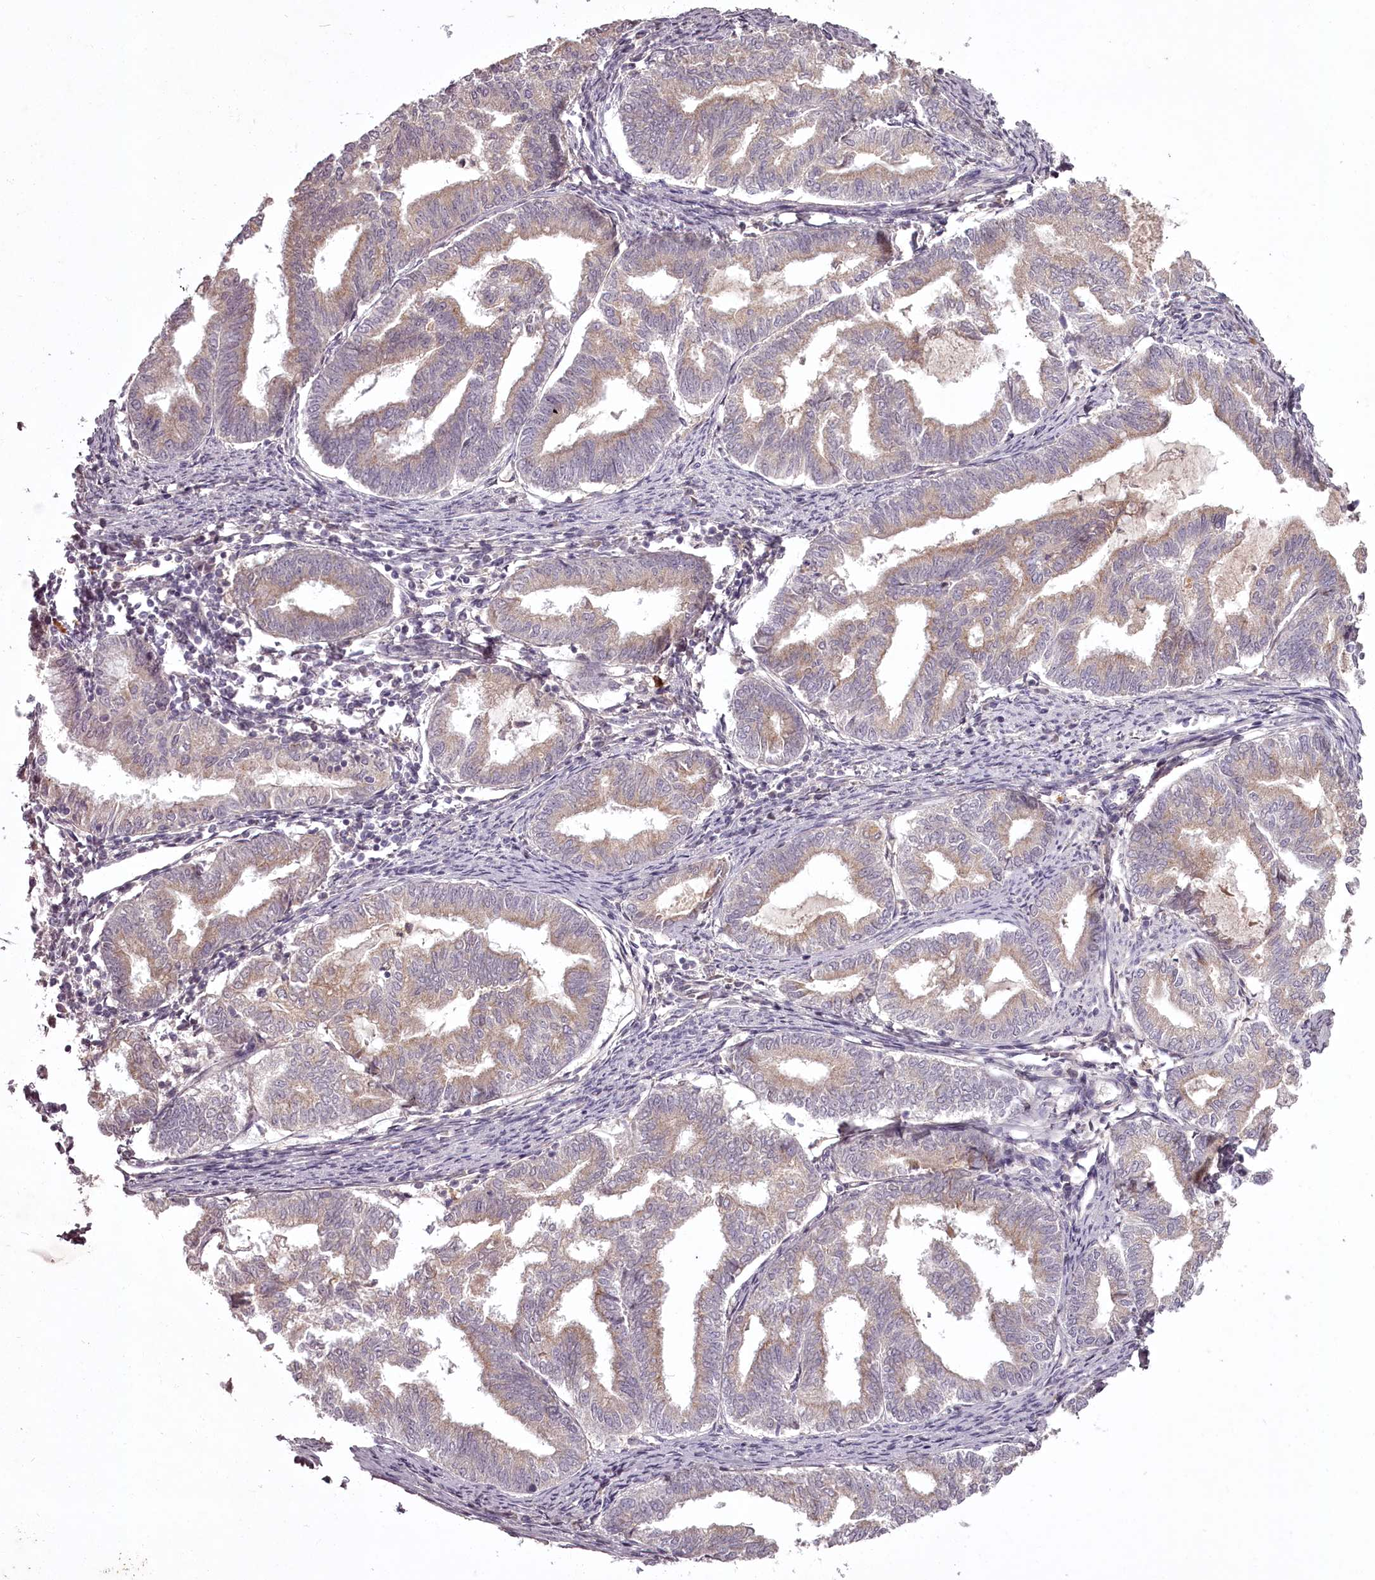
{"staining": {"intensity": "moderate", "quantity": "25%-75%", "location": "cytoplasmic/membranous"}, "tissue": "endometrial cancer", "cell_type": "Tumor cells", "image_type": "cancer", "snomed": [{"axis": "morphology", "description": "Adenocarcinoma, NOS"}, {"axis": "topography", "description": "Endometrium"}], "caption": "Immunohistochemistry photomicrograph of endometrial cancer (adenocarcinoma) stained for a protein (brown), which reveals medium levels of moderate cytoplasmic/membranous positivity in approximately 25%-75% of tumor cells.", "gene": "RBMXL2", "patient": {"sex": "female", "age": 79}}